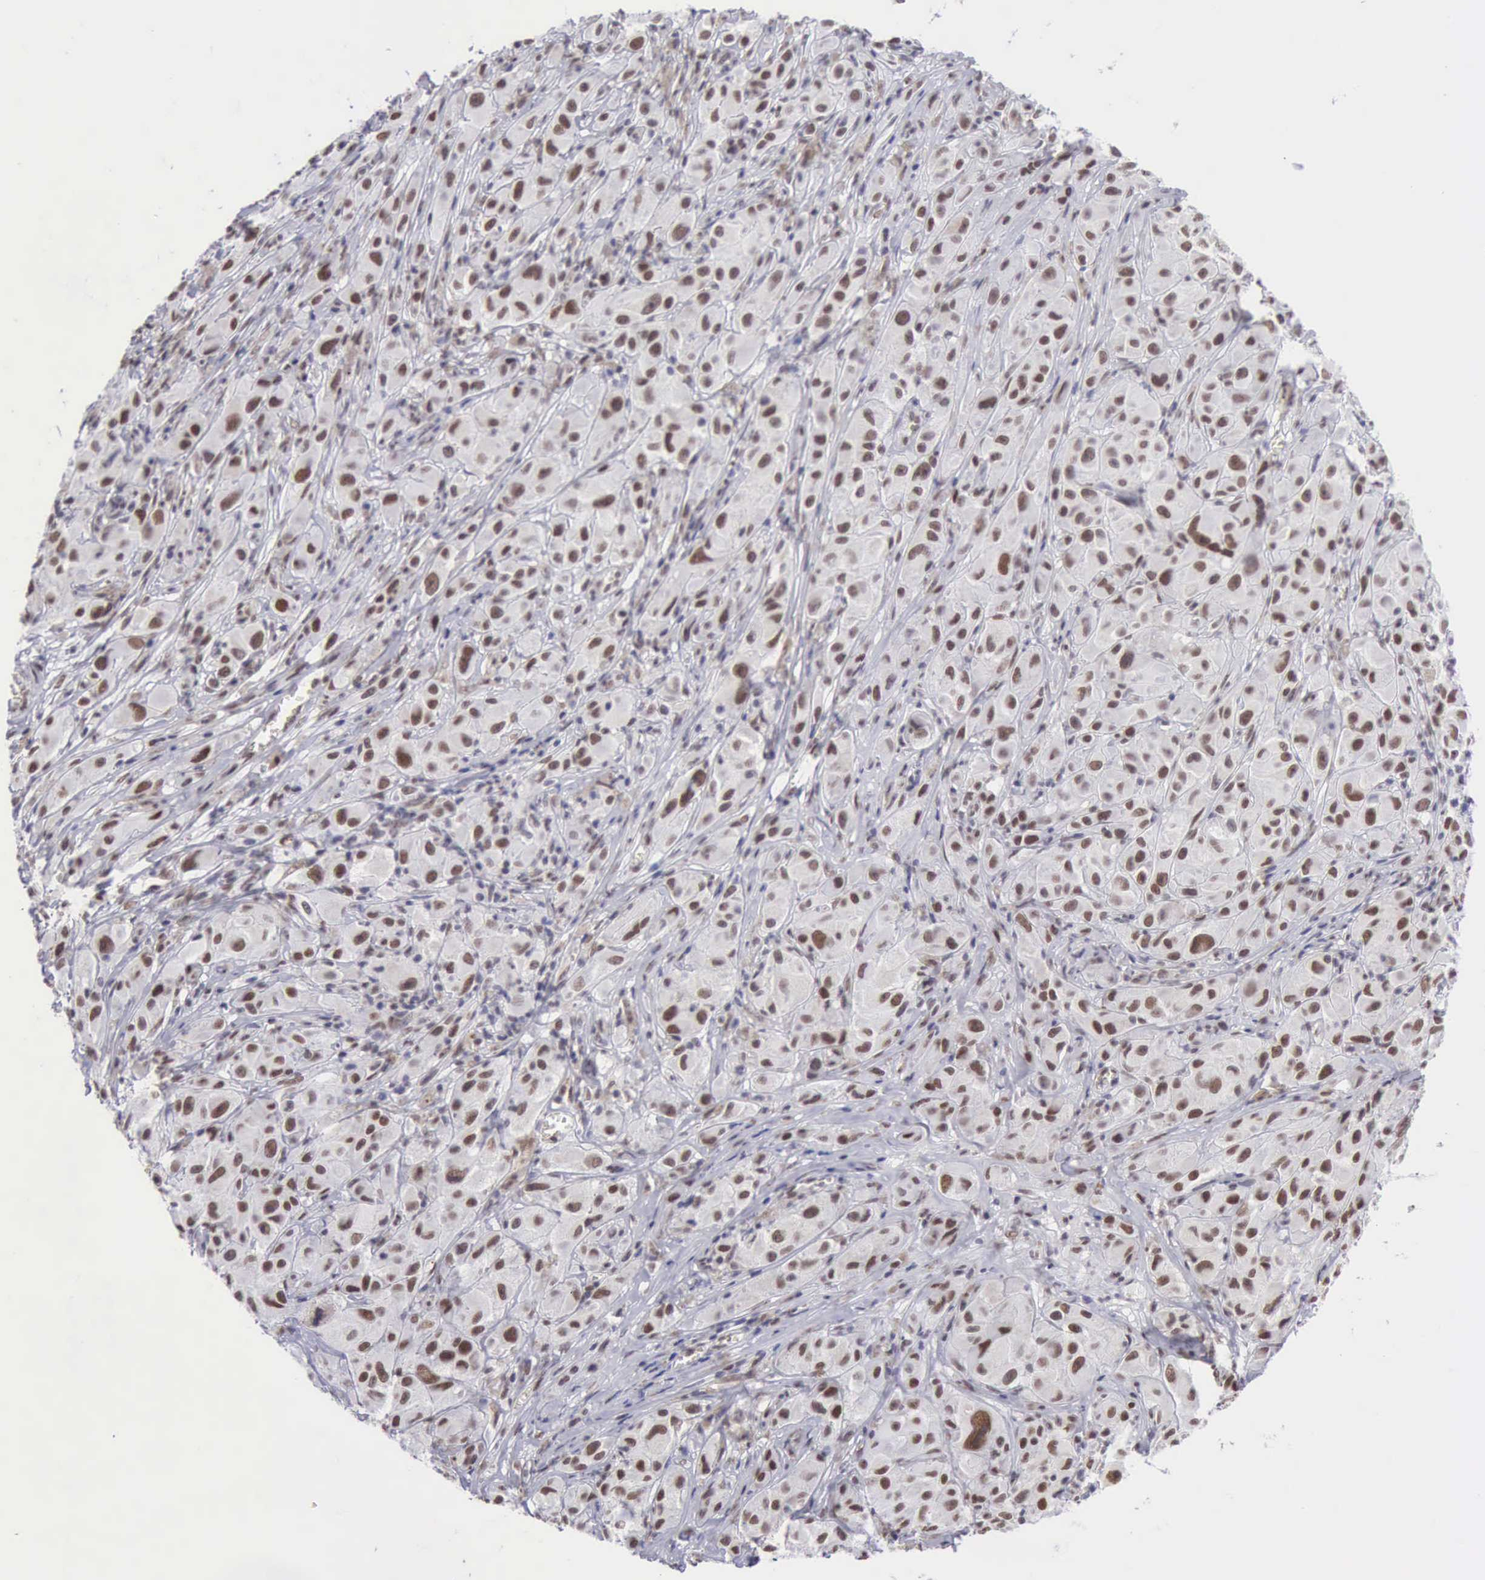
{"staining": {"intensity": "moderate", "quantity": "25%-75%", "location": "nuclear"}, "tissue": "melanoma", "cell_type": "Tumor cells", "image_type": "cancer", "snomed": [{"axis": "morphology", "description": "Malignant melanoma, NOS"}, {"axis": "topography", "description": "Skin"}], "caption": "The immunohistochemical stain labels moderate nuclear staining in tumor cells of malignant melanoma tissue.", "gene": "ERCC4", "patient": {"sex": "male", "age": 56}}